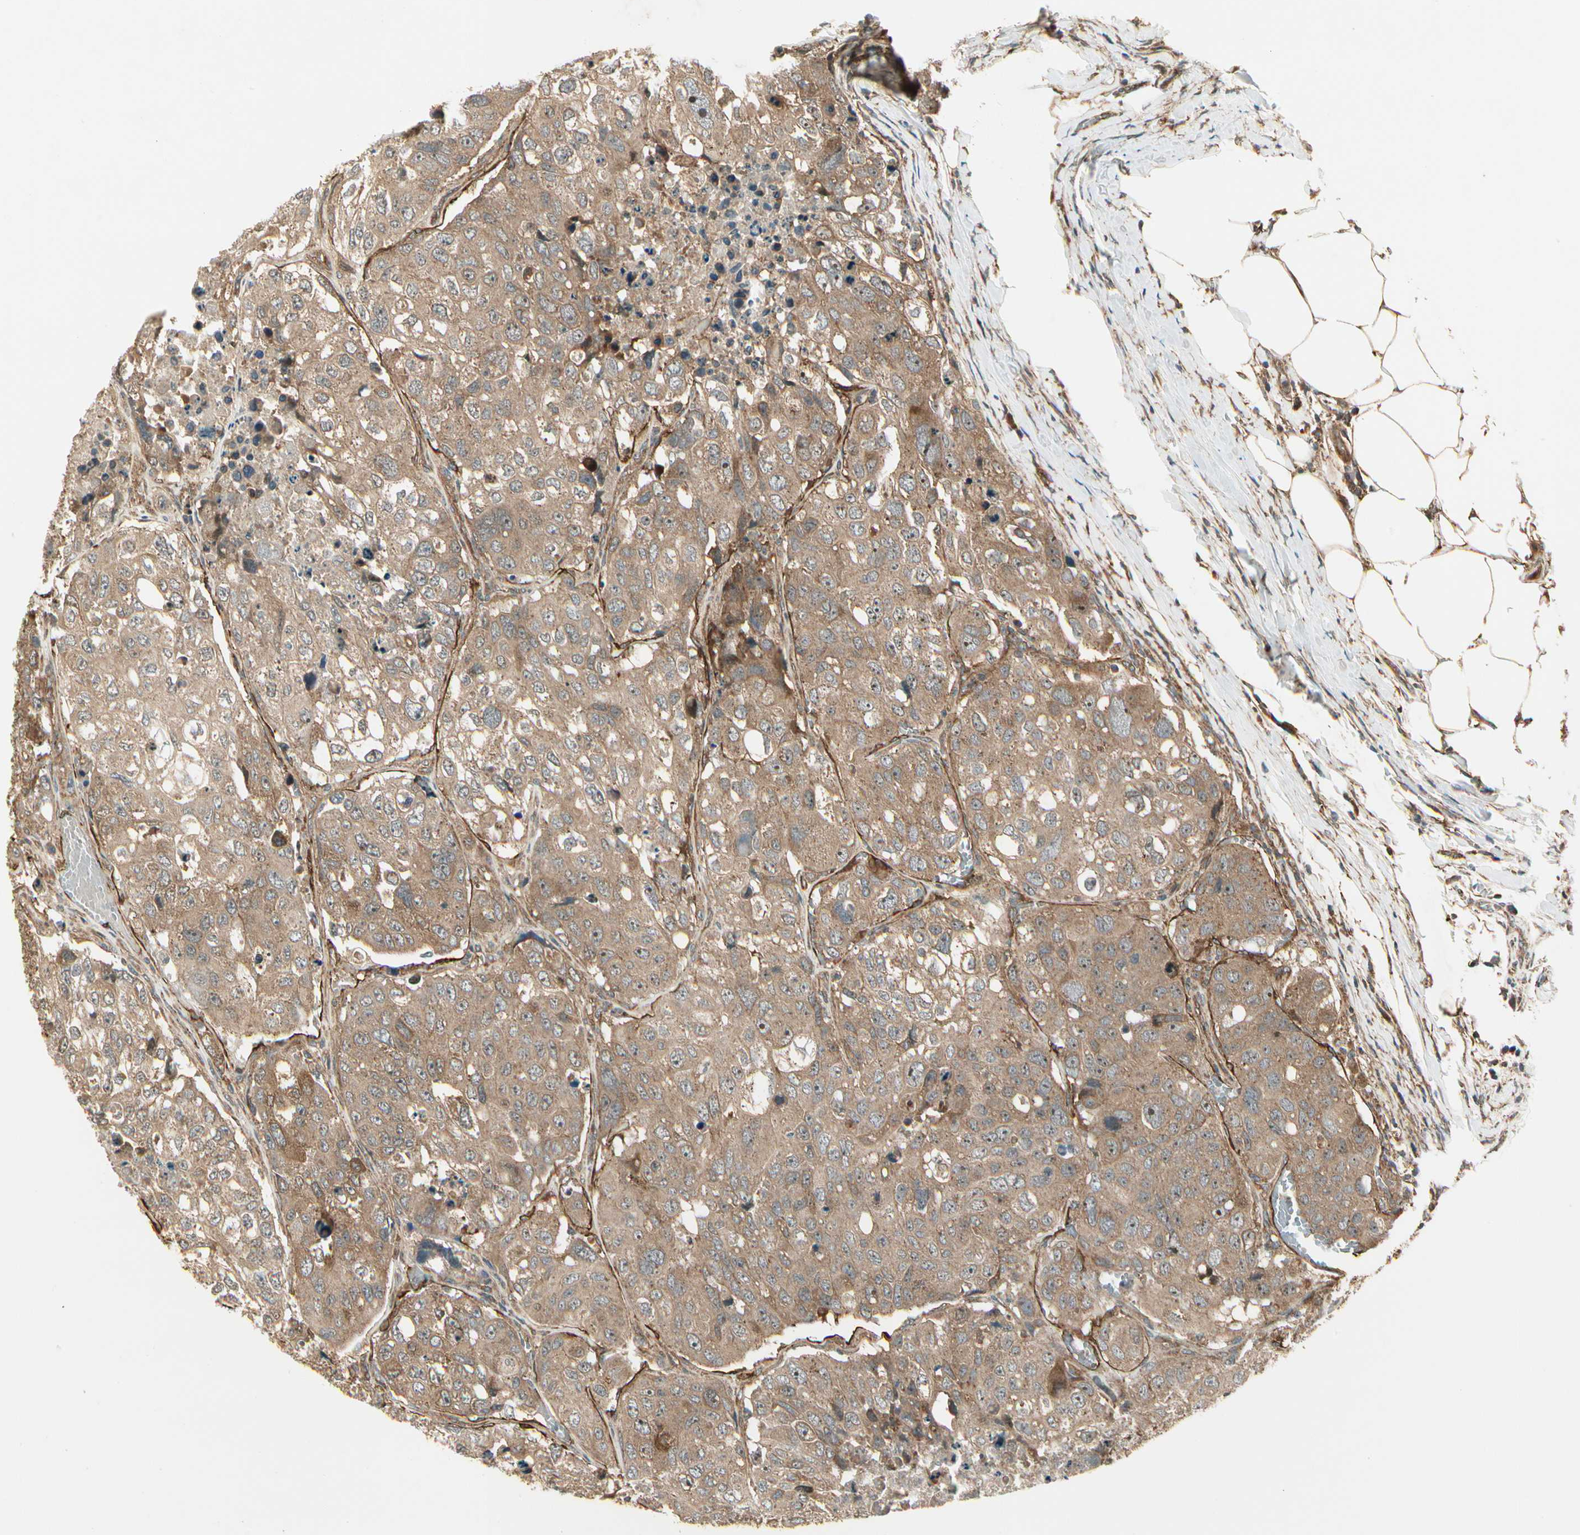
{"staining": {"intensity": "moderate", "quantity": ">75%", "location": "cytoplasmic/membranous"}, "tissue": "urothelial cancer", "cell_type": "Tumor cells", "image_type": "cancer", "snomed": [{"axis": "morphology", "description": "Urothelial carcinoma, High grade"}, {"axis": "topography", "description": "Lymph node"}, {"axis": "topography", "description": "Urinary bladder"}], "caption": "Moderate cytoplasmic/membranous expression is present in about >75% of tumor cells in urothelial cancer.", "gene": "FKBP15", "patient": {"sex": "male", "age": 51}}